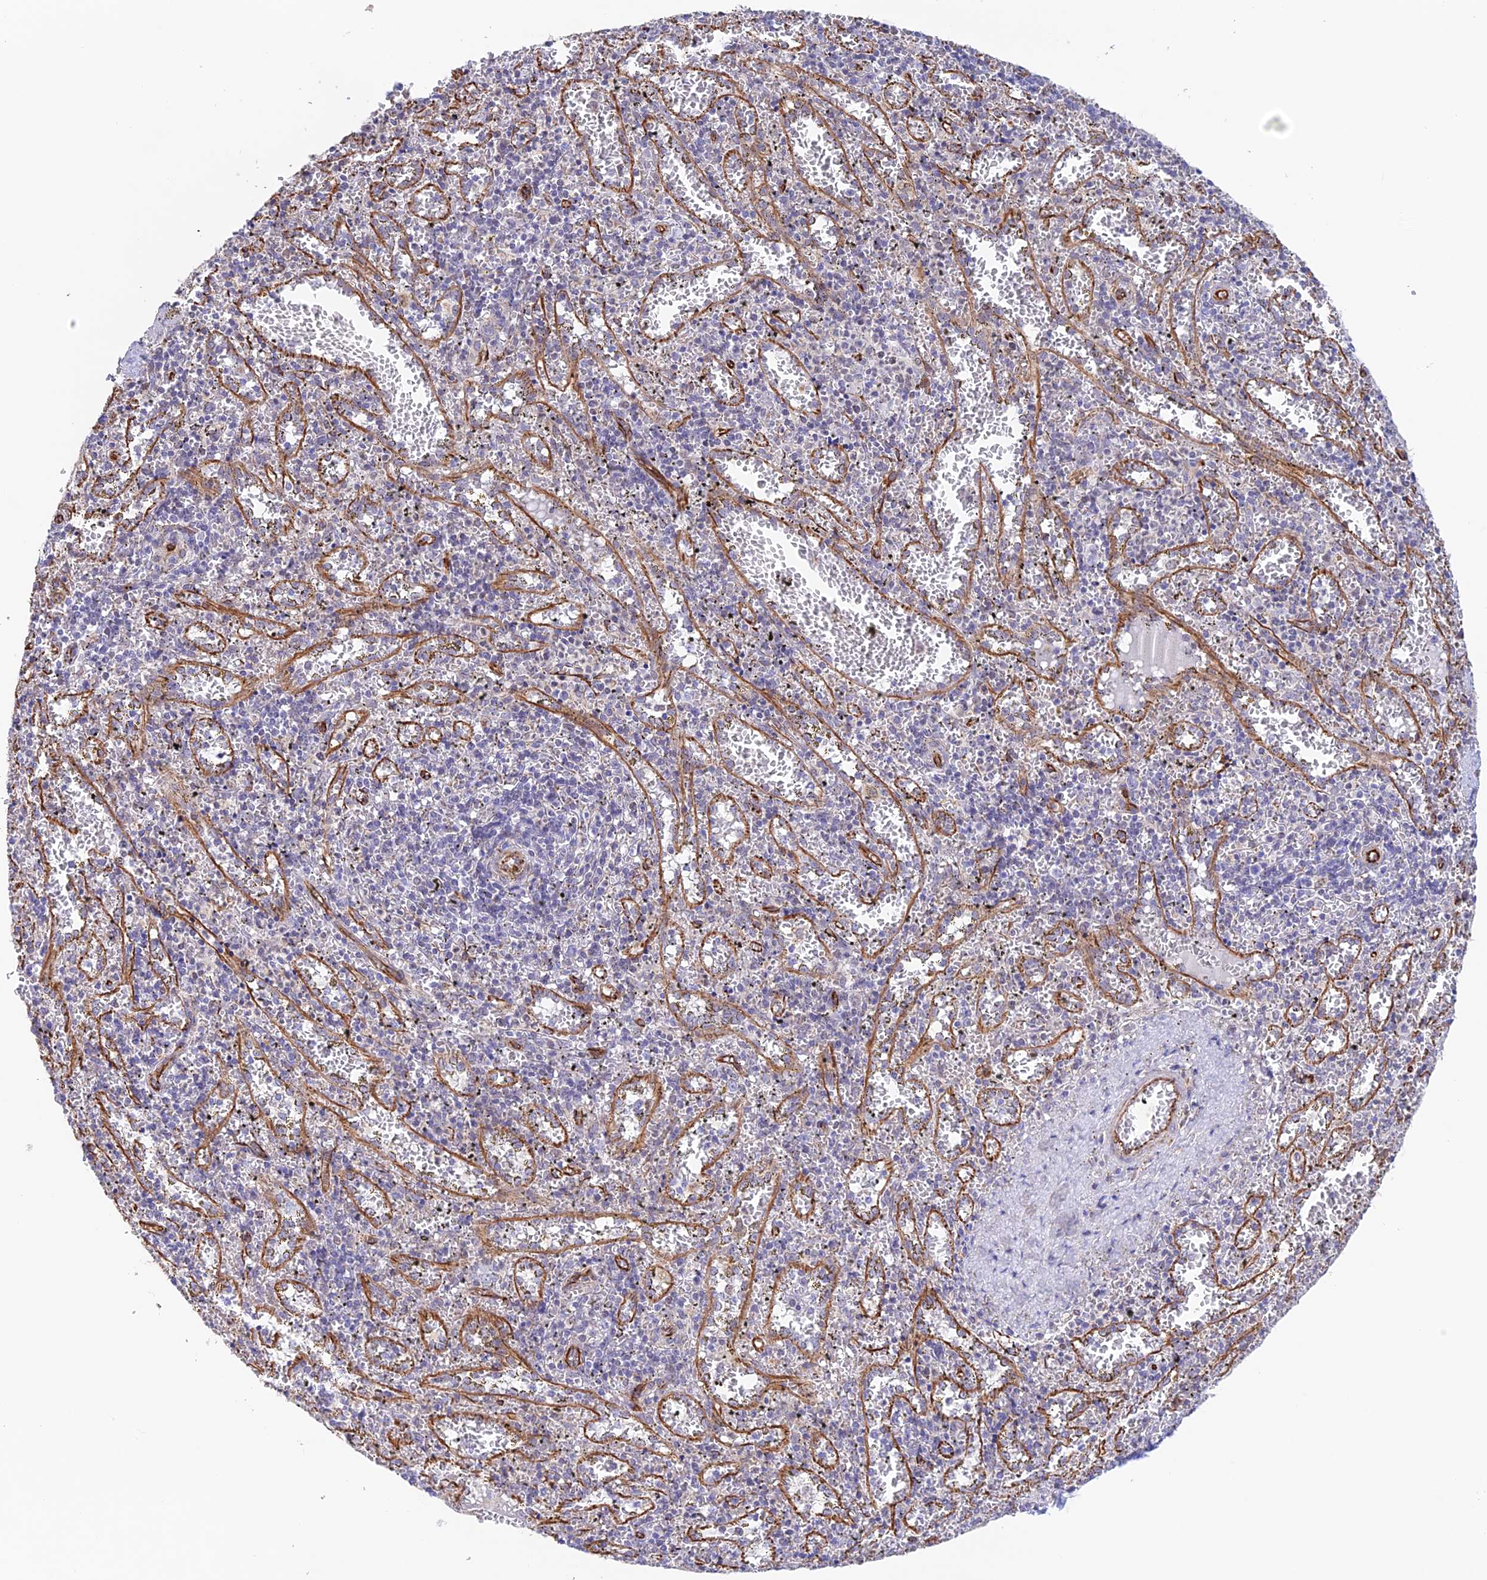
{"staining": {"intensity": "negative", "quantity": "none", "location": "none"}, "tissue": "spleen", "cell_type": "Cells in red pulp", "image_type": "normal", "snomed": [{"axis": "morphology", "description": "Normal tissue, NOS"}, {"axis": "topography", "description": "Spleen"}], "caption": "High magnification brightfield microscopy of unremarkable spleen stained with DAB (brown) and counterstained with hematoxylin (blue): cells in red pulp show no significant positivity. (DAB immunohistochemistry visualized using brightfield microscopy, high magnification).", "gene": "ZNF652", "patient": {"sex": "male", "age": 11}}